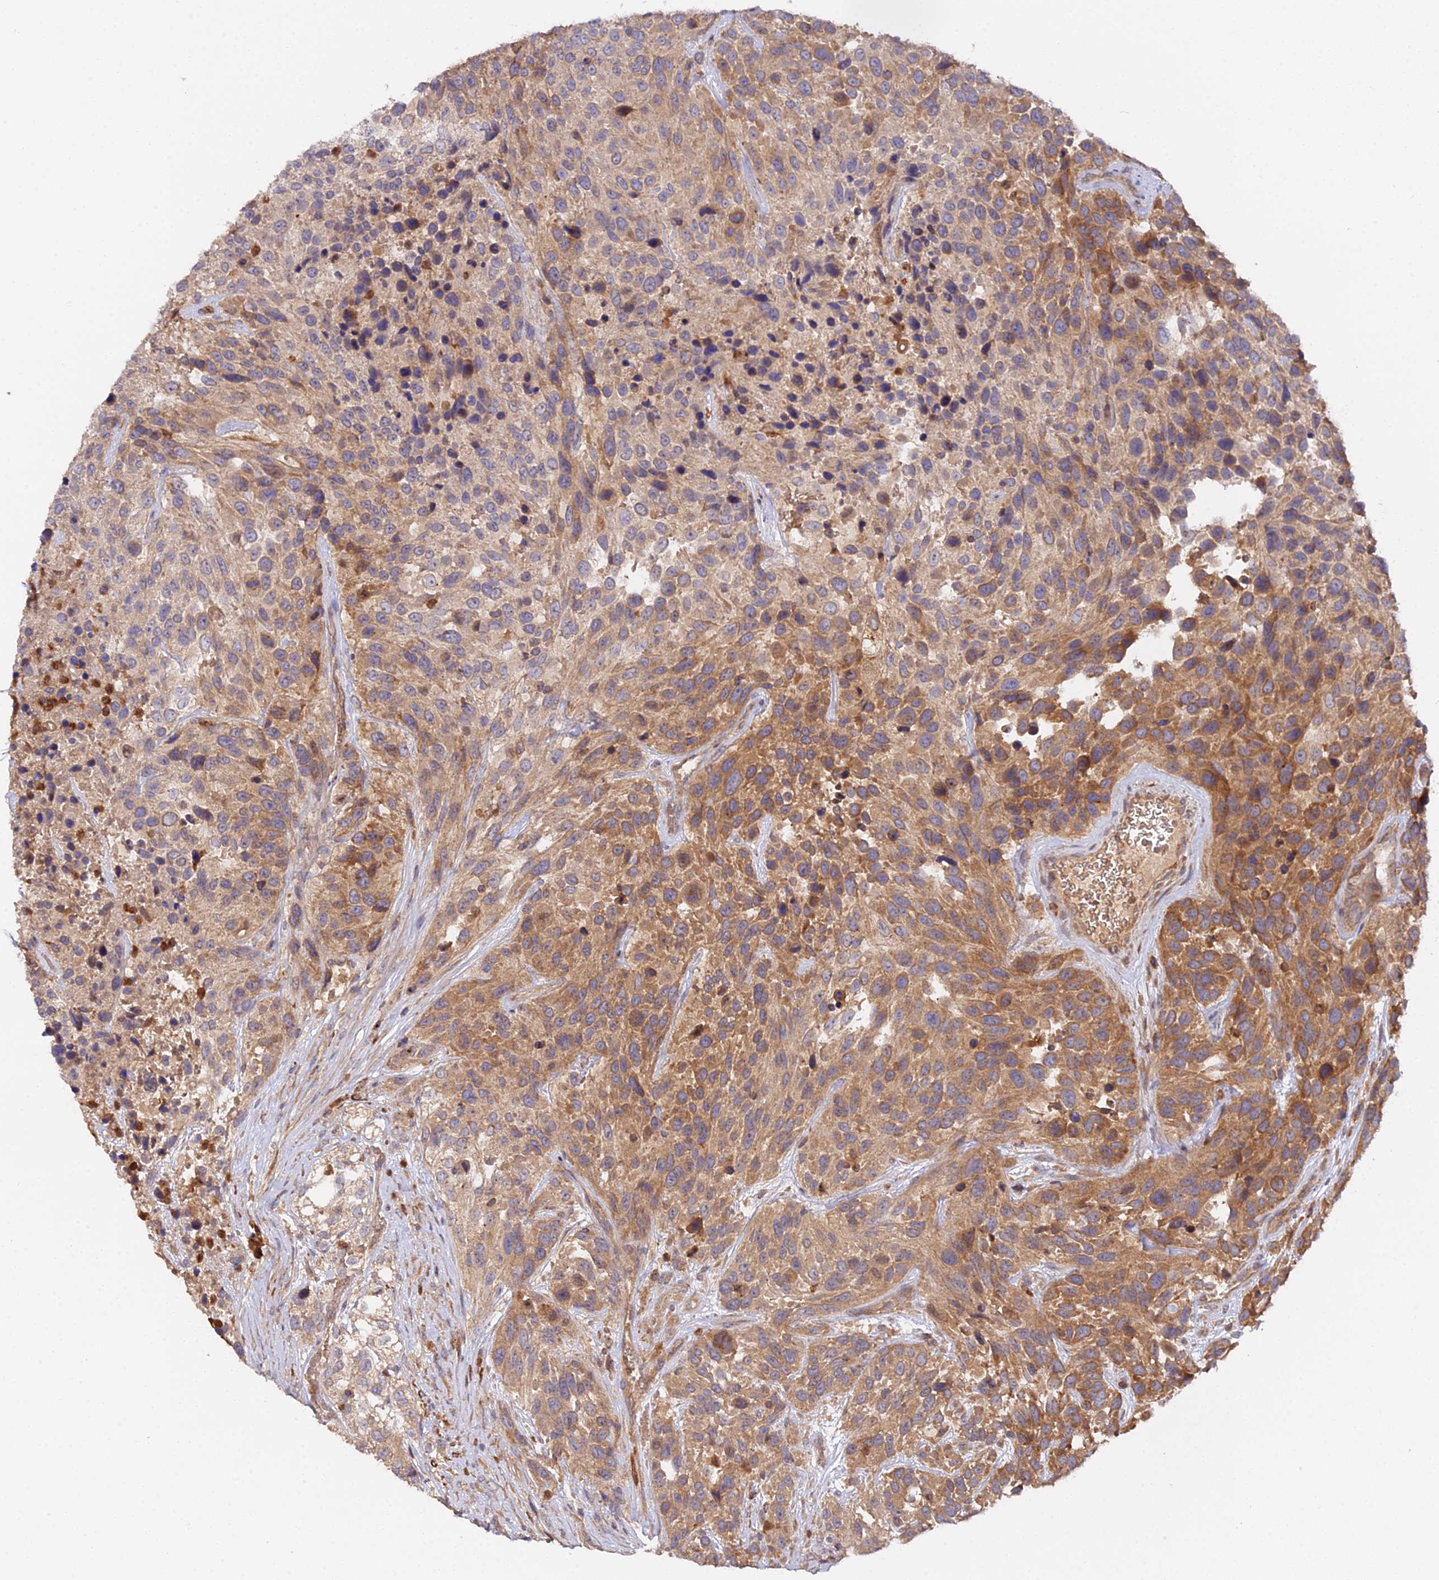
{"staining": {"intensity": "moderate", "quantity": ">75%", "location": "cytoplasmic/membranous"}, "tissue": "urothelial cancer", "cell_type": "Tumor cells", "image_type": "cancer", "snomed": [{"axis": "morphology", "description": "Urothelial carcinoma, High grade"}, {"axis": "topography", "description": "Urinary bladder"}], "caption": "About >75% of tumor cells in human urothelial cancer demonstrate moderate cytoplasmic/membranous protein staining as visualized by brown immunohistochemical staining.", "gene": "TRIM26", "patient": {"sex": "female", "age": 70}}